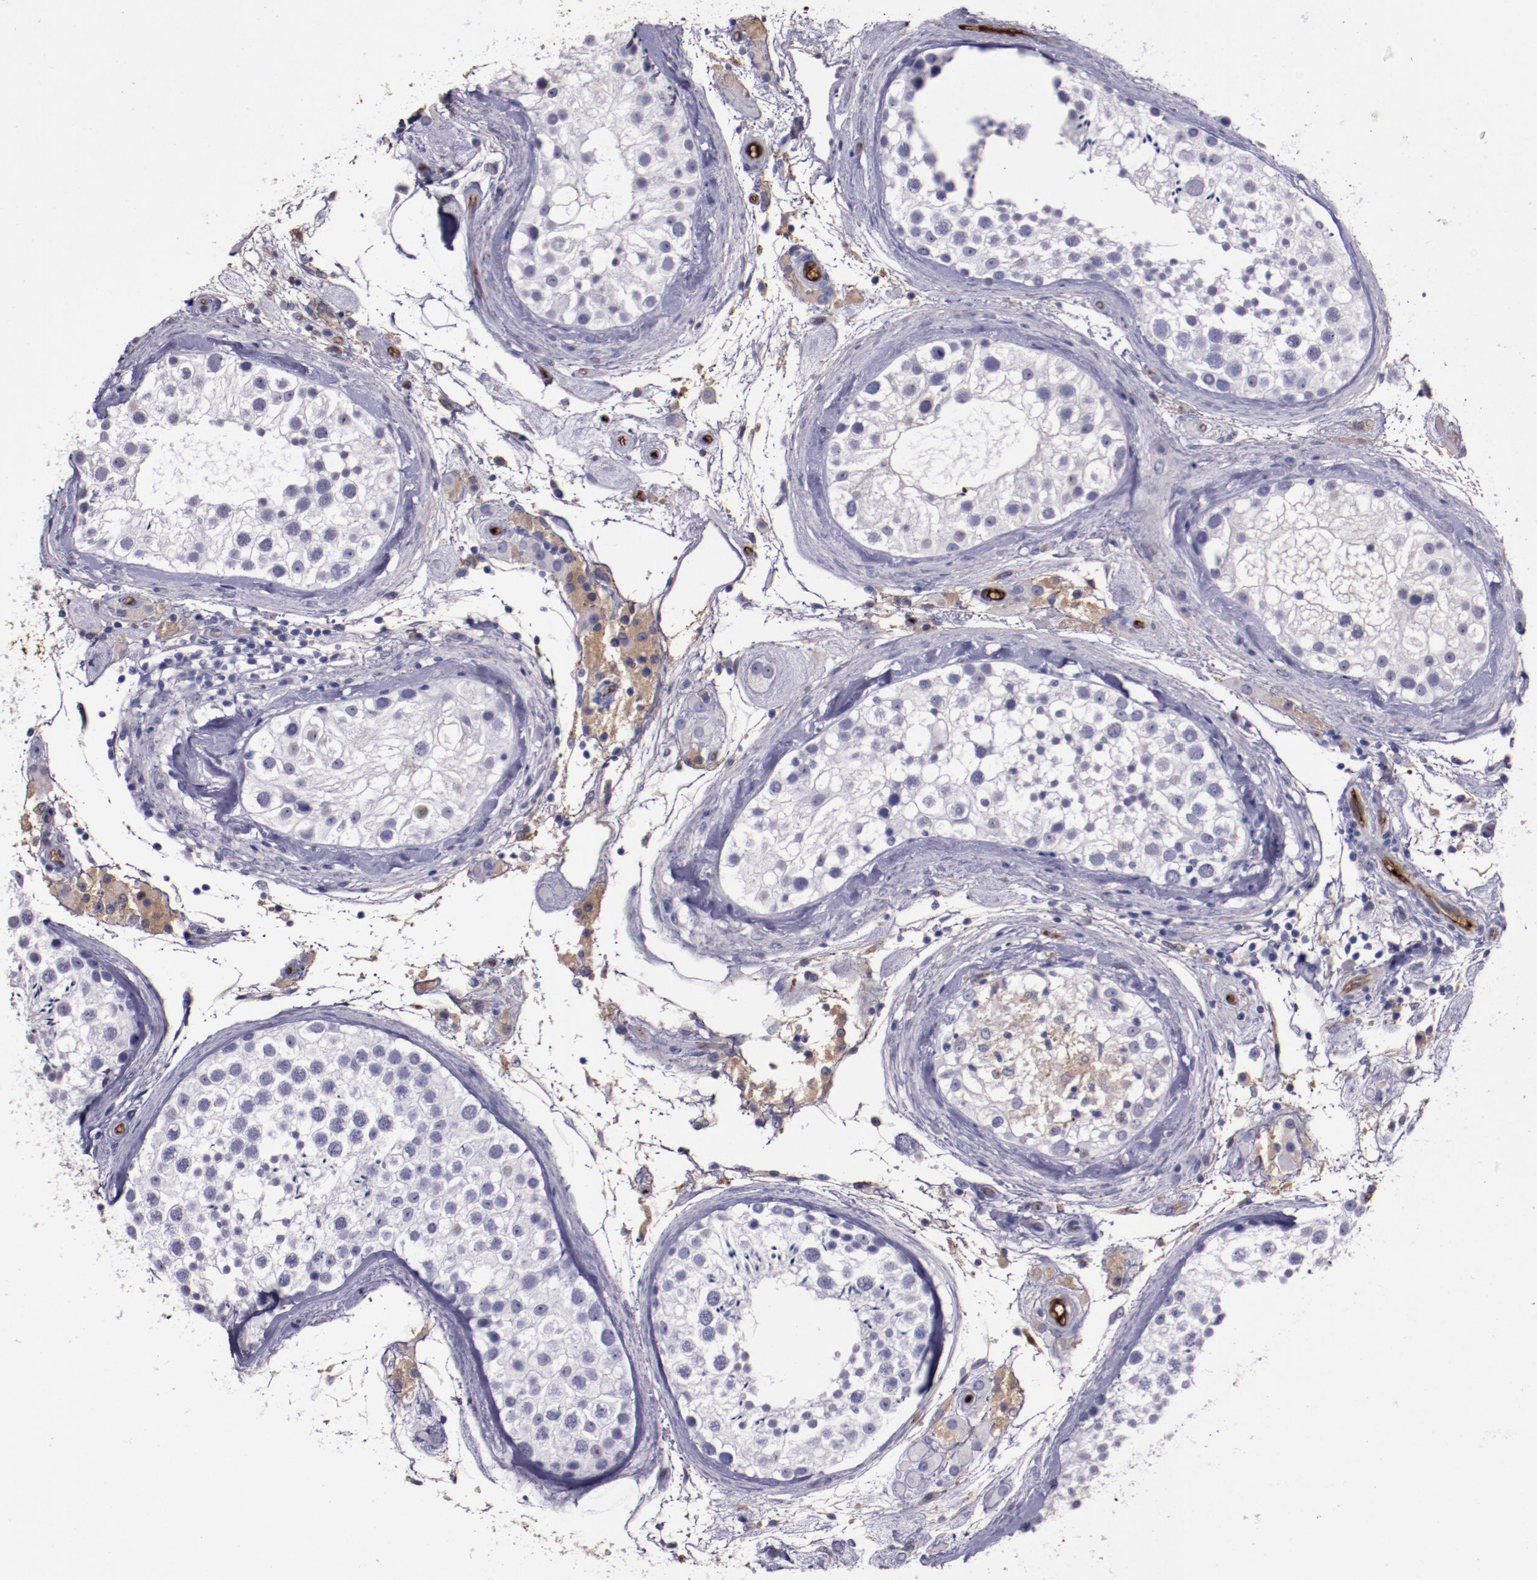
{"staining": {"intensity": "negative", "quantity": "none", "location": "none"}, "tissue": "testis", "cell_type": "Cells in seminiferous ducts", "image_type": "normal", "snomed": [{"axis": "morphology", "description": "Normal tissue, NOS"}, {"axis": "topography", "description": "Testis"}], "caption": "Protein analysis of normal testis exhibits no significant staining in cells in seminiferous ducts. The staining was performed using DAB to visualize the protein expression in brown, while the nuclei were stained in blue with hematoxylin (Magnification: 20x).", "gene": "A2M", "patient": {"sex": "male", "age": 46}}